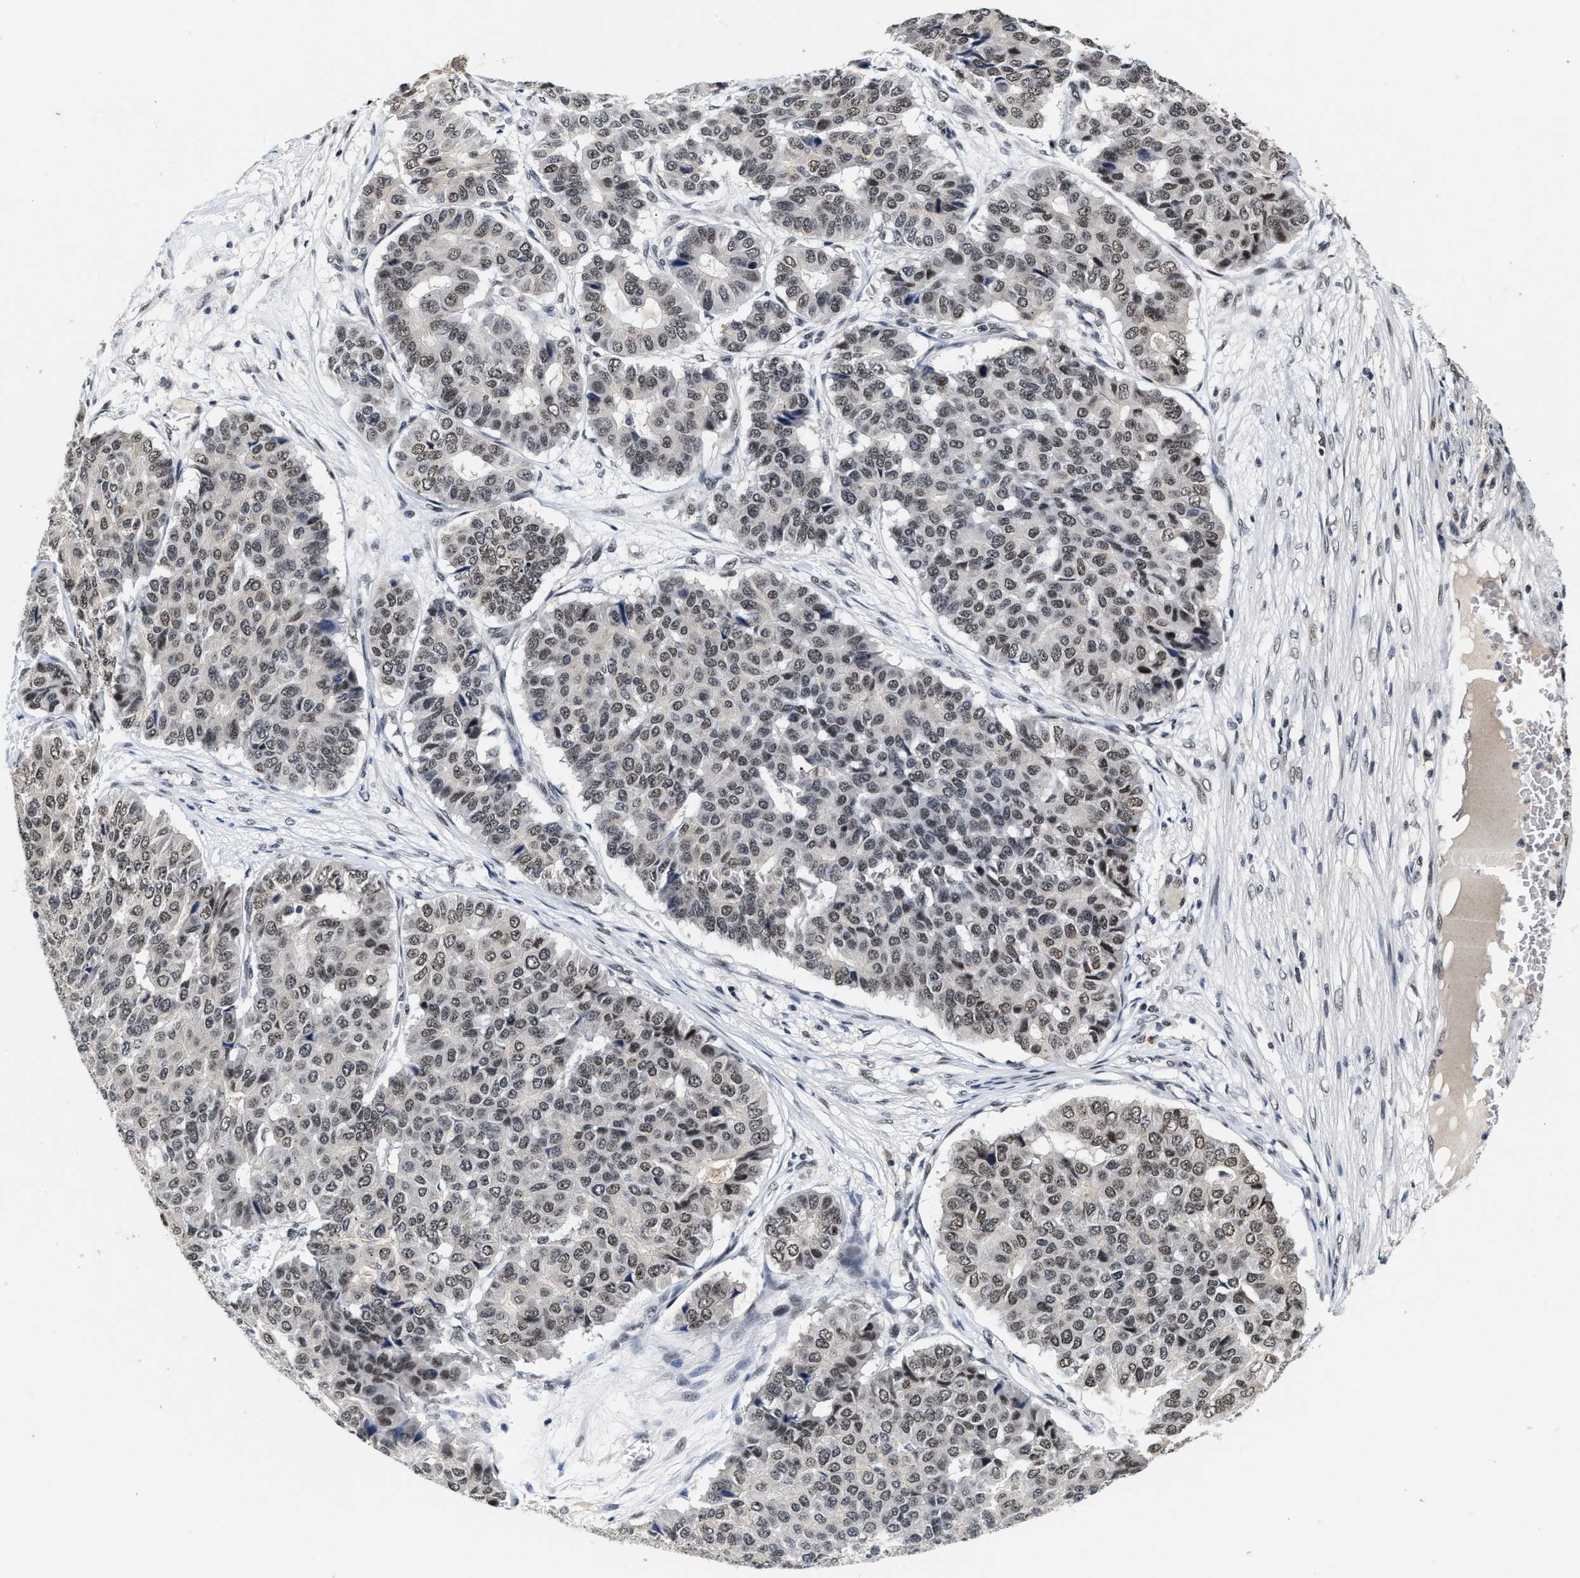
{"staining": {"intensity": "weak", "quantity": ">75%", "location": "nuclear"}, "tissue": "pancreatic cancer", "cell_type": "Tumor cells", "image_type": "cancer", "snomed": [{"axis": "morphology", "description": "Adenocarcinoma, NOS"}, {"axis": "topography", "description": "Pancreas"}], "caption": "Human adenocarcinoma (pancreatic) stained with a brown dye demonstrates weak nuclear positive expression in approximately >75% of tumor cells.", "gene": "INIP", "patient": {"sex": "male", "age": 50}}